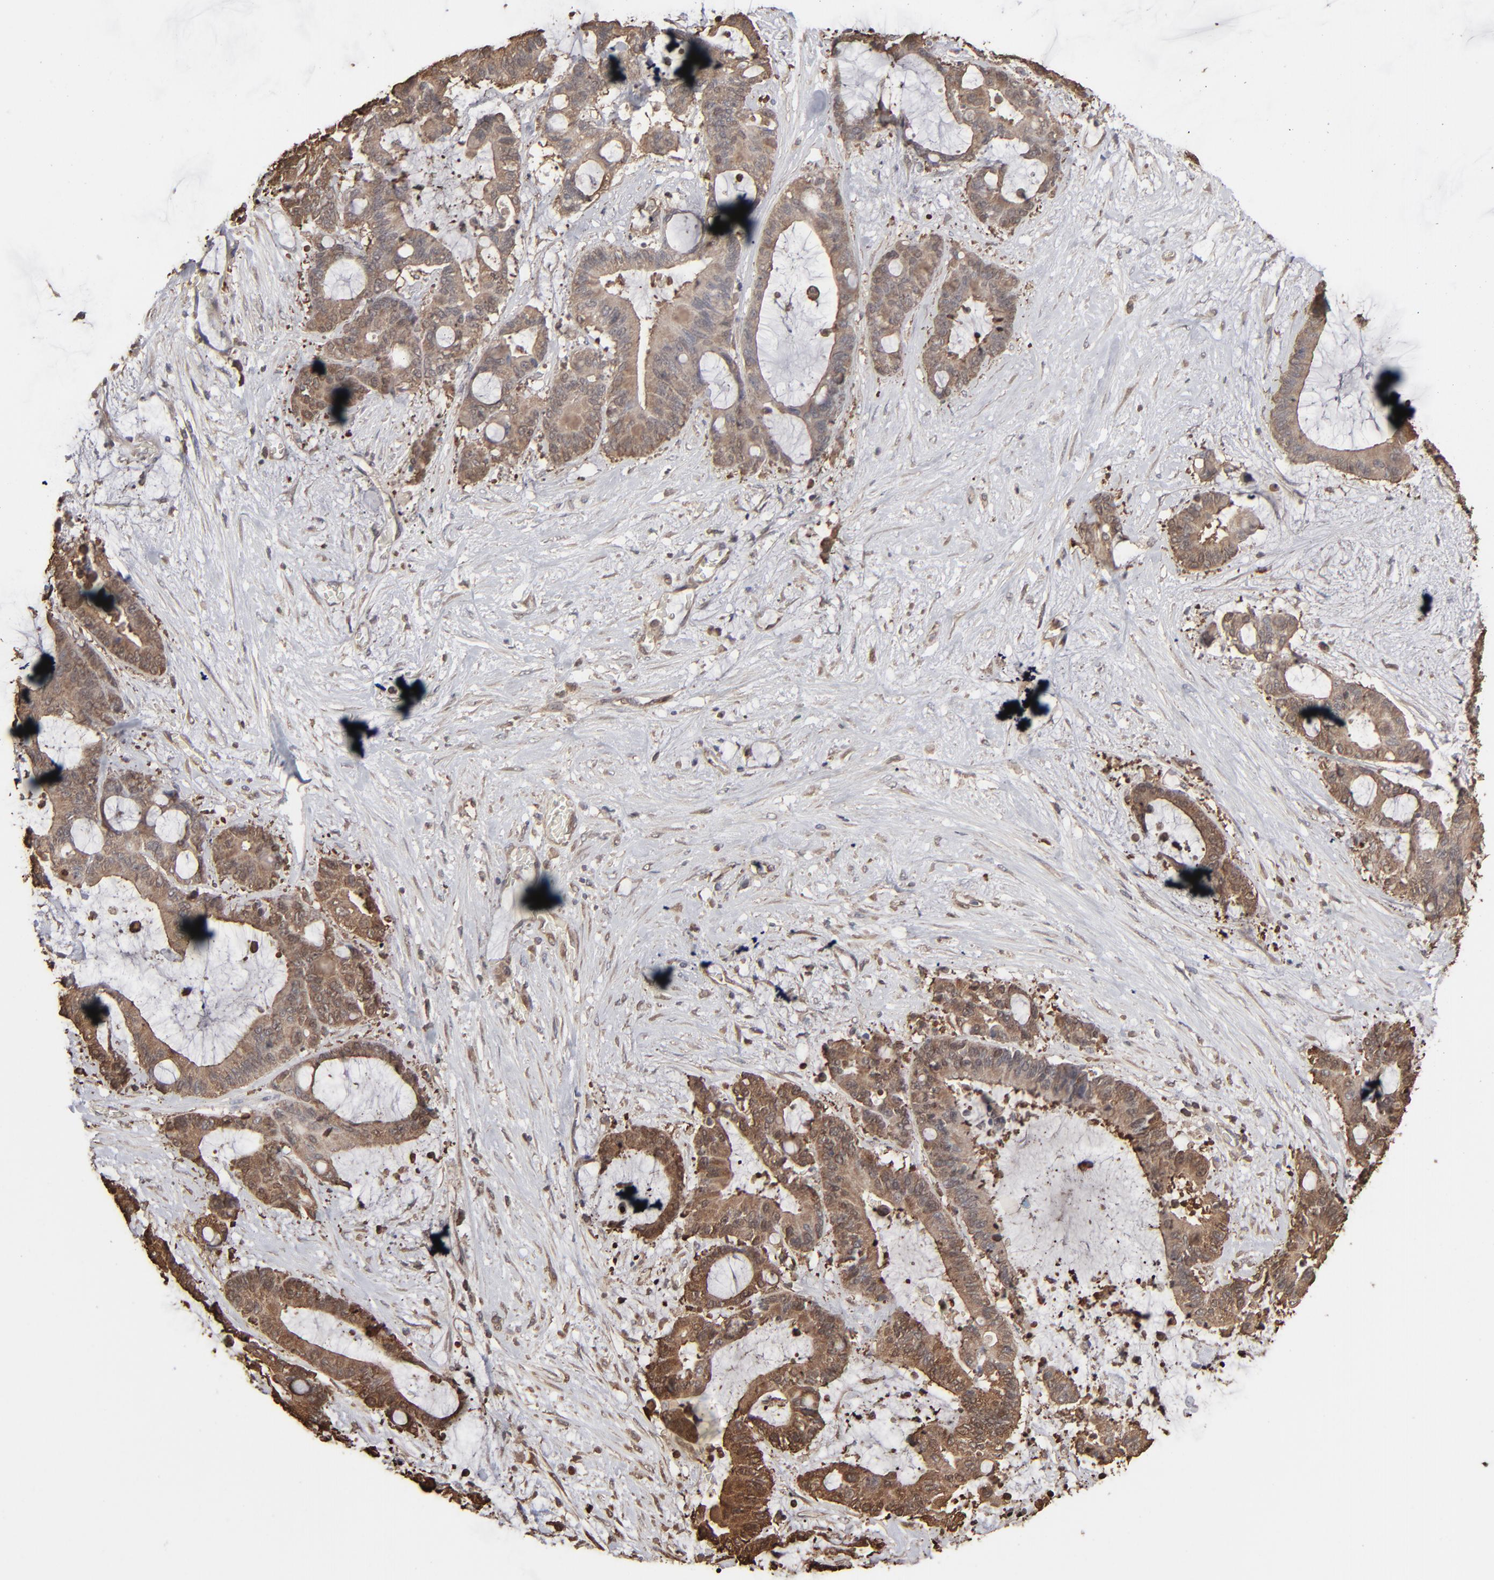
{"staining": {"intensity": "moderate", "quantity": ">75%", "location": "cytoplasmic/membranous"}, "tissue": "liver cancer", "cell_type": "Tumor cells", "image_type": "cancer", "snomed": [{"axis": "morphology", "description": "Cholangiocarcinoma"}, {"axis": "topography", "description": "Liver"}], "caption": "A photomicrograph of human cholangiocarcinoma (liver) stained for a protein reveals moderate cytoplasmic/membranous brown staining in tumor cells. (IHC, brightfield microscopy, high magnification).", "gene": "NME1-NME2", "patient": {"sex": "female", "age": 73}}